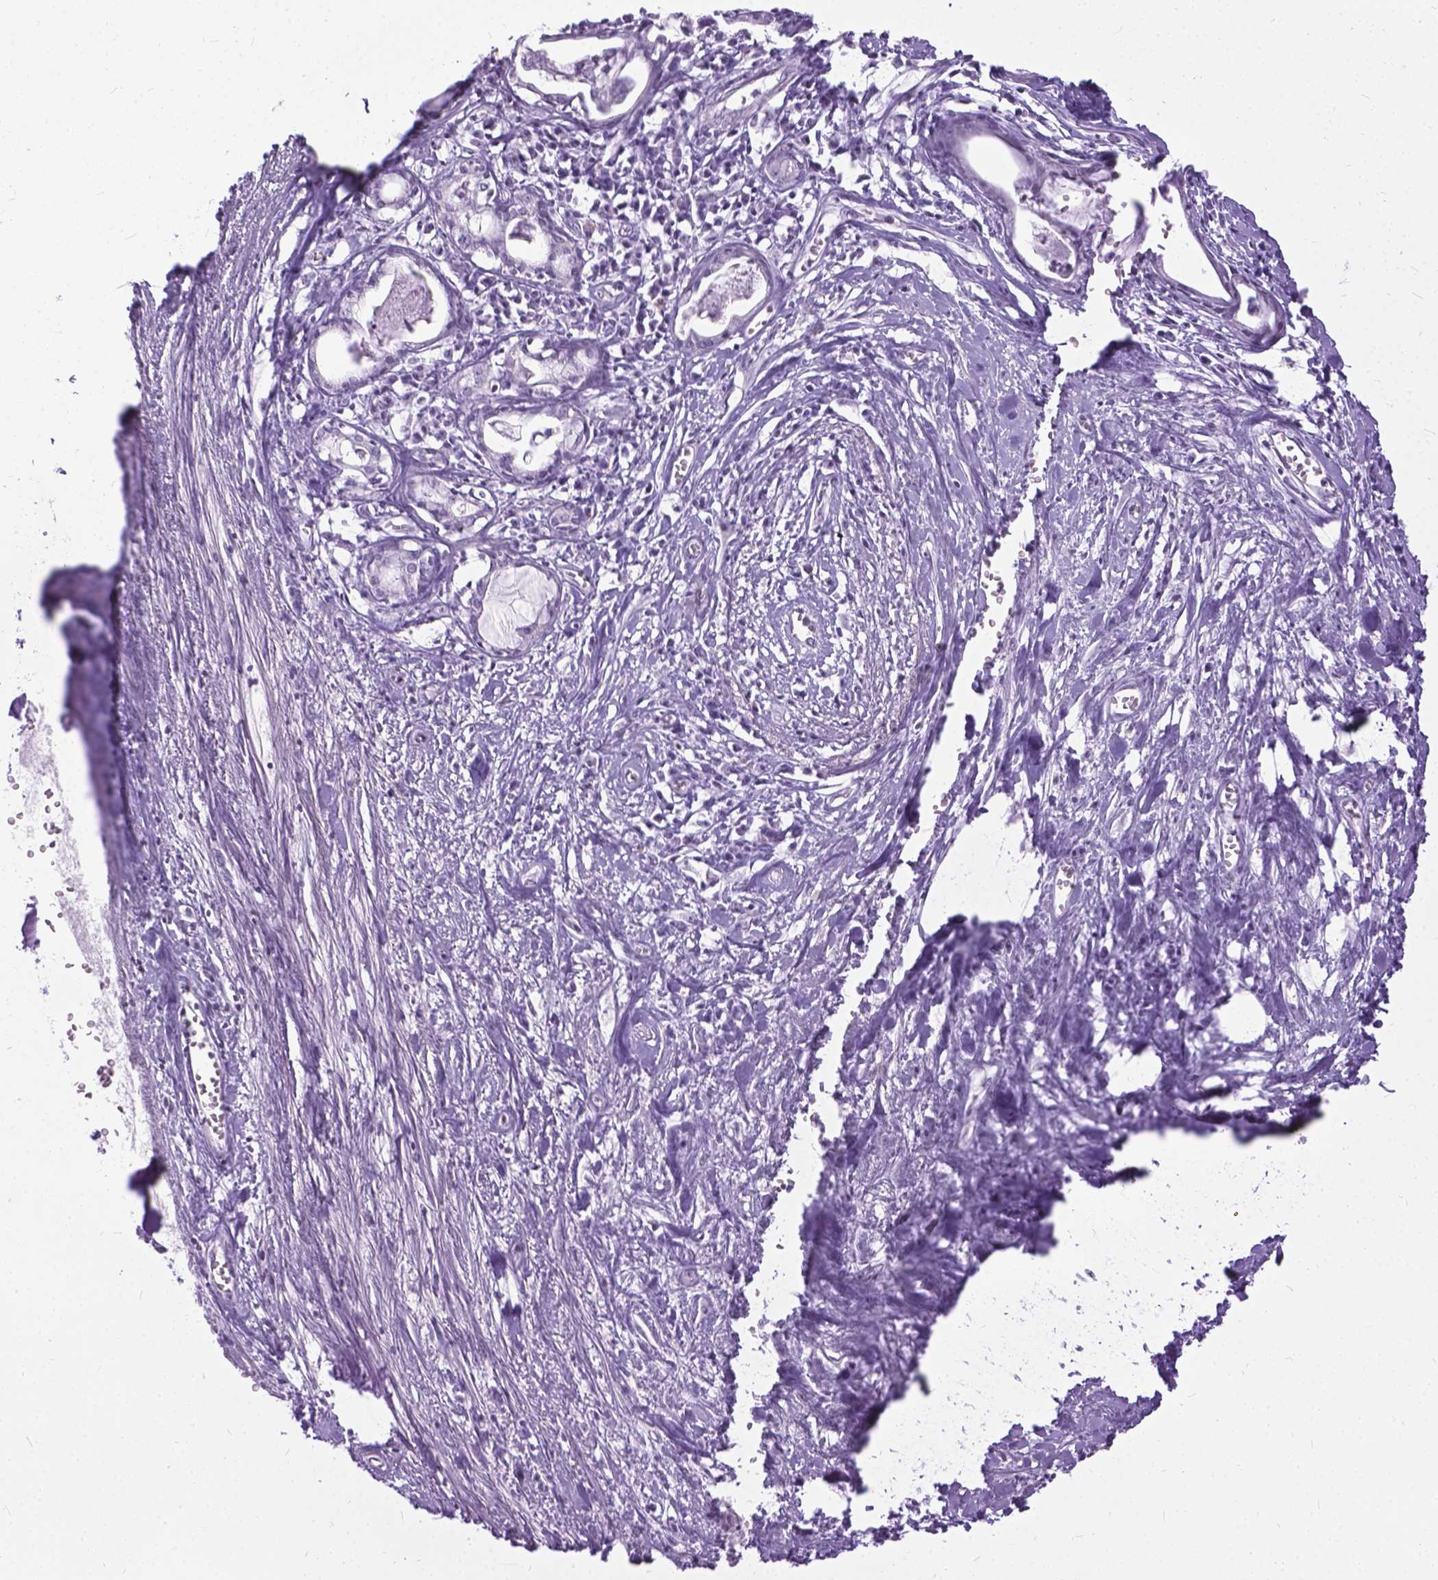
{"staining": {"intensity": "negative", "quantity": "none", "location": "none"}, "tissue": "adipose tissue", "cell_type": "Adipocytes", "image_type": "normal", "snomed": [{"axis": "morphology", "description": "Normal tissue, NOS"}, {"axis": "morphology", "description": "Squamous cell carcinoma, NOS"}, {"axis": "topography", "description": "Cartilage tissue"}, {"axis": "topography", "description": "Head-Neck"}], "caption": "Immunohistochemistry (IHC) histopathology image of benign adipose tissue stained for a protein (brown), which shows no staining in adipocytes. (DAB (3,3'-diaminobenzidine) immunohistochemistry with hematoxylin counter stain).", "gene": "PROB1", "patient": {"sex": "male", "age": 57}}